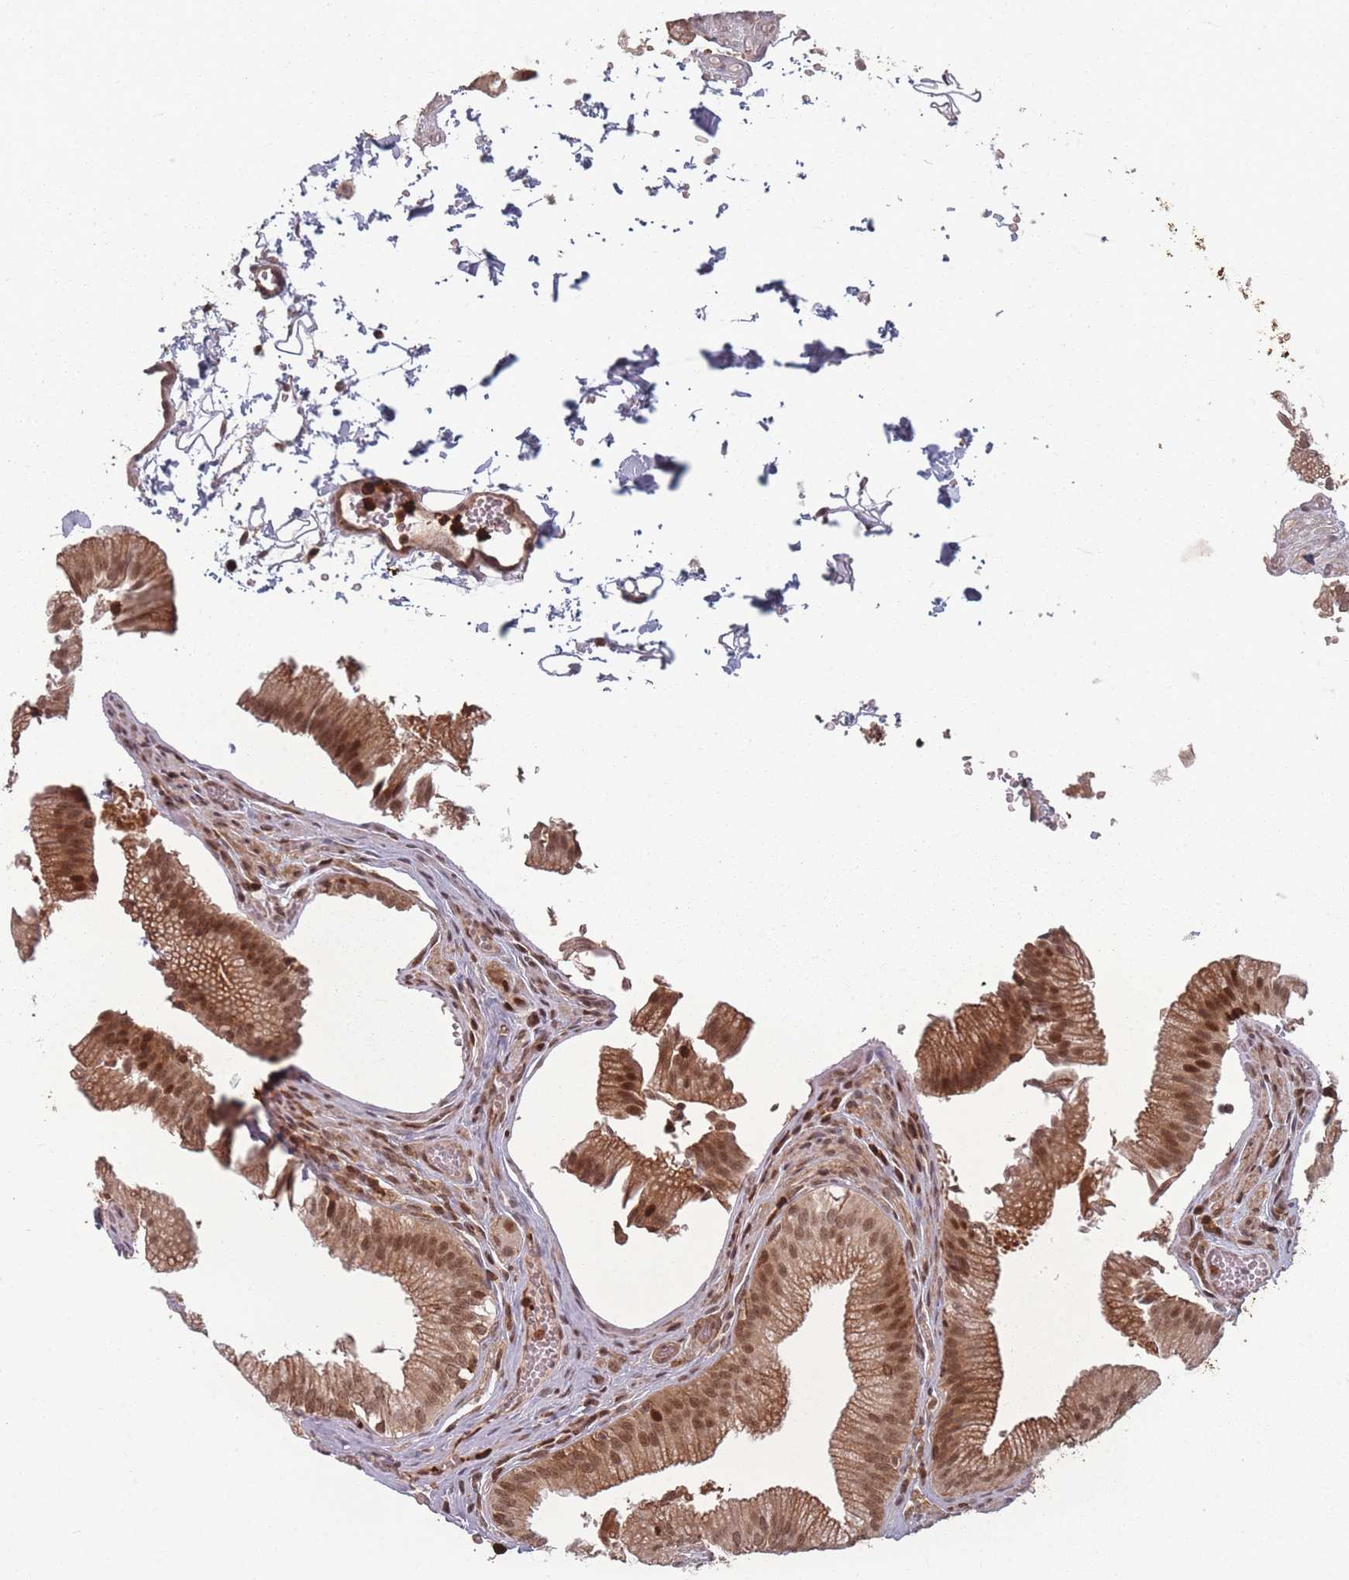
{"staining": {"intensity": "moderate", "quantity": ">75%", "location": "cytoplasmic/membranous,nuclear"}, "tissue": "gallbladder", "cell_type": "Glandular cells", "image_type": "normal", "snomed": [{"axis": "morphology", "description": "Normal tissue, NOS"}, {"axis": "topography", "description": "Gallbladder"}, {"axis": "topography", "description": "Peripheral nerve tissue"}], "caption": "Benign gallbladder was stained to show a protein in brown. There is medium levels of moderate cytoplasmic/membranous,nuclear positivity in approximately >75% of glandular cells.", "gene": "WDR55", "patient": {"sex": "male", "age": 17}}